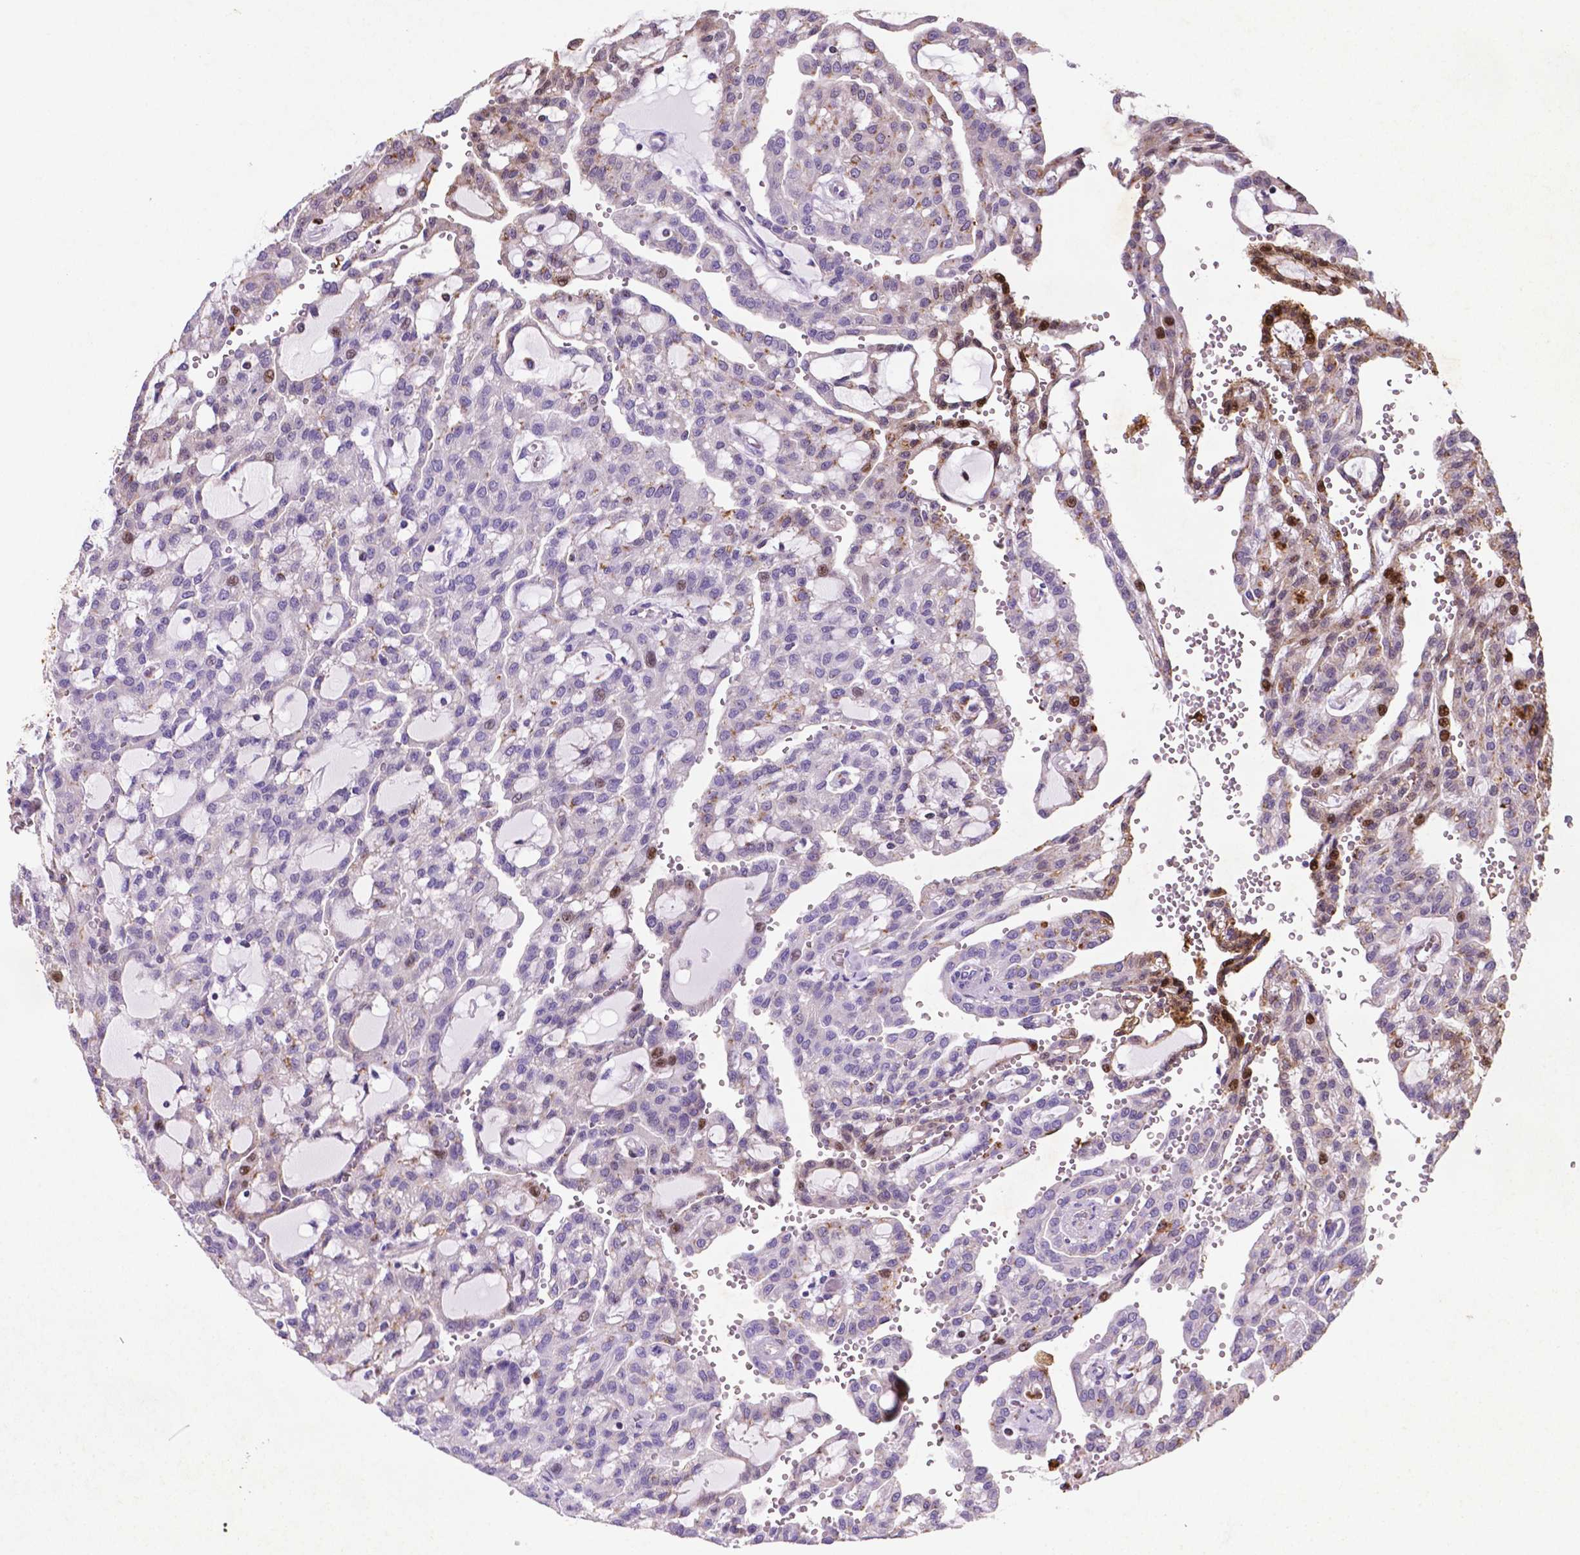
{"staining": {"intensity": "strong", "quantity": "<25%", "location": "nuclear"}, "tissue": "renal cancer", "cell_type": "Tumor cells", "image_type": "cancer", "snomed": [{"axis": "morphology", "description": "Adenocarcinoma, NOS"}, {"axis": "topography", "description": "Kidney"}], "caption": "Immunohistochemistry (IHC) staining of renal cancer, which demonstrates medium levels of strong nuclear staining in approximately <25% of tumor cells indicating strong nuclear protein expression. The staining was performed using DAB (3,3'-diaminobenzidine) (brown) for protein detection and nuclei were counterstained in hematoxylin (blue).", "gene": "TM4SF20", "patient": {"sex": "male", "age": 63}}